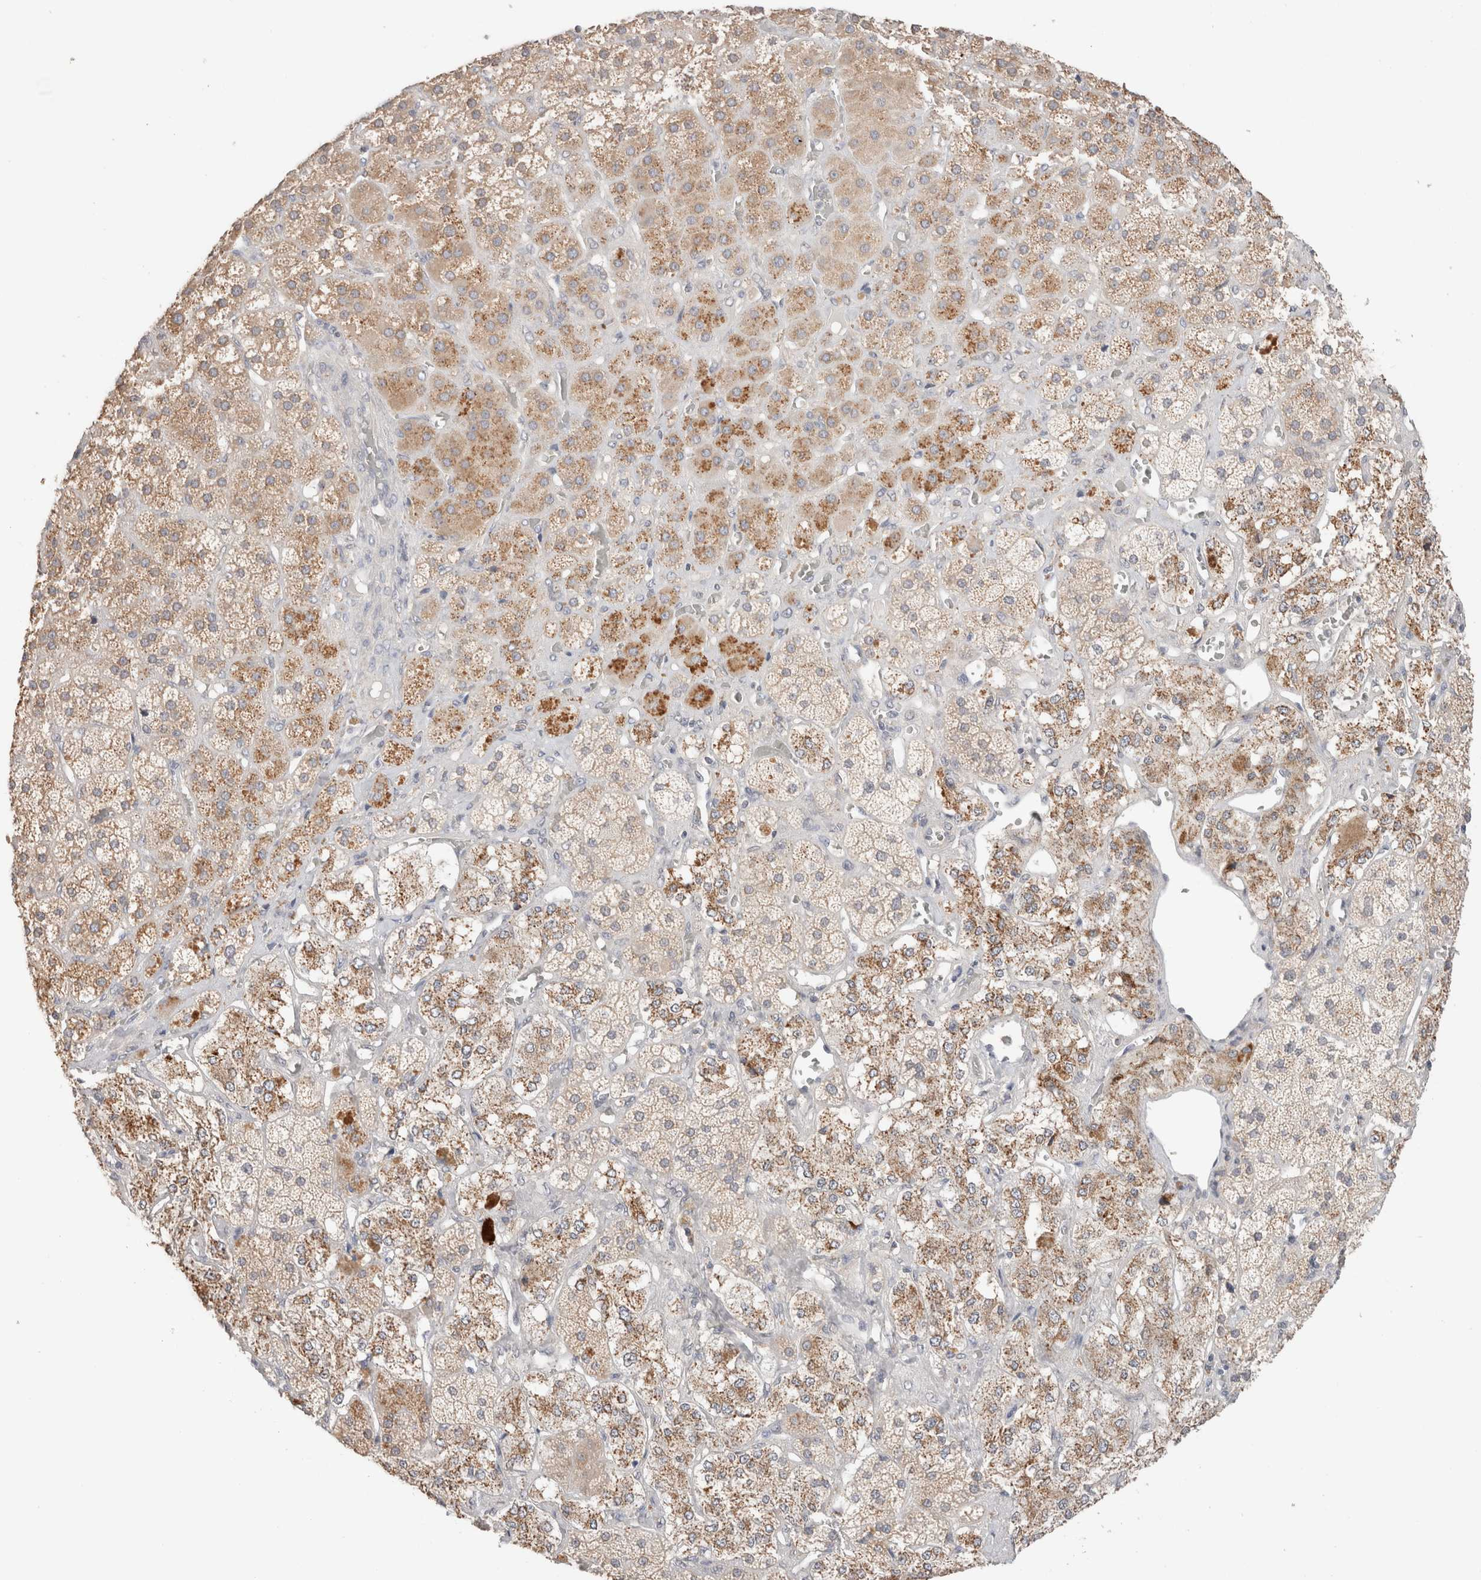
{"staining": {"intensity": "moderate", "quantity": "25%-75%", "location": "cytoplasmic/membranous"}, "tissue": "adrenal gland", "cell_type": "Glandular cells", "image_type": "normal", "snomed": [{"axis": "morphology", "description": "Normal tissue, NOS"}, {"axis": "topography", "description": "Adrenal gland"}], "caption": "Approximately 25%-75% of glandular cells in normal adrenal gland show moderate cytoplasmic/membranous protein staining as visualized by brown immunohistochemical staining.", "gene": "TRIM41", "patient": {"sex": "male", "age": 57}}